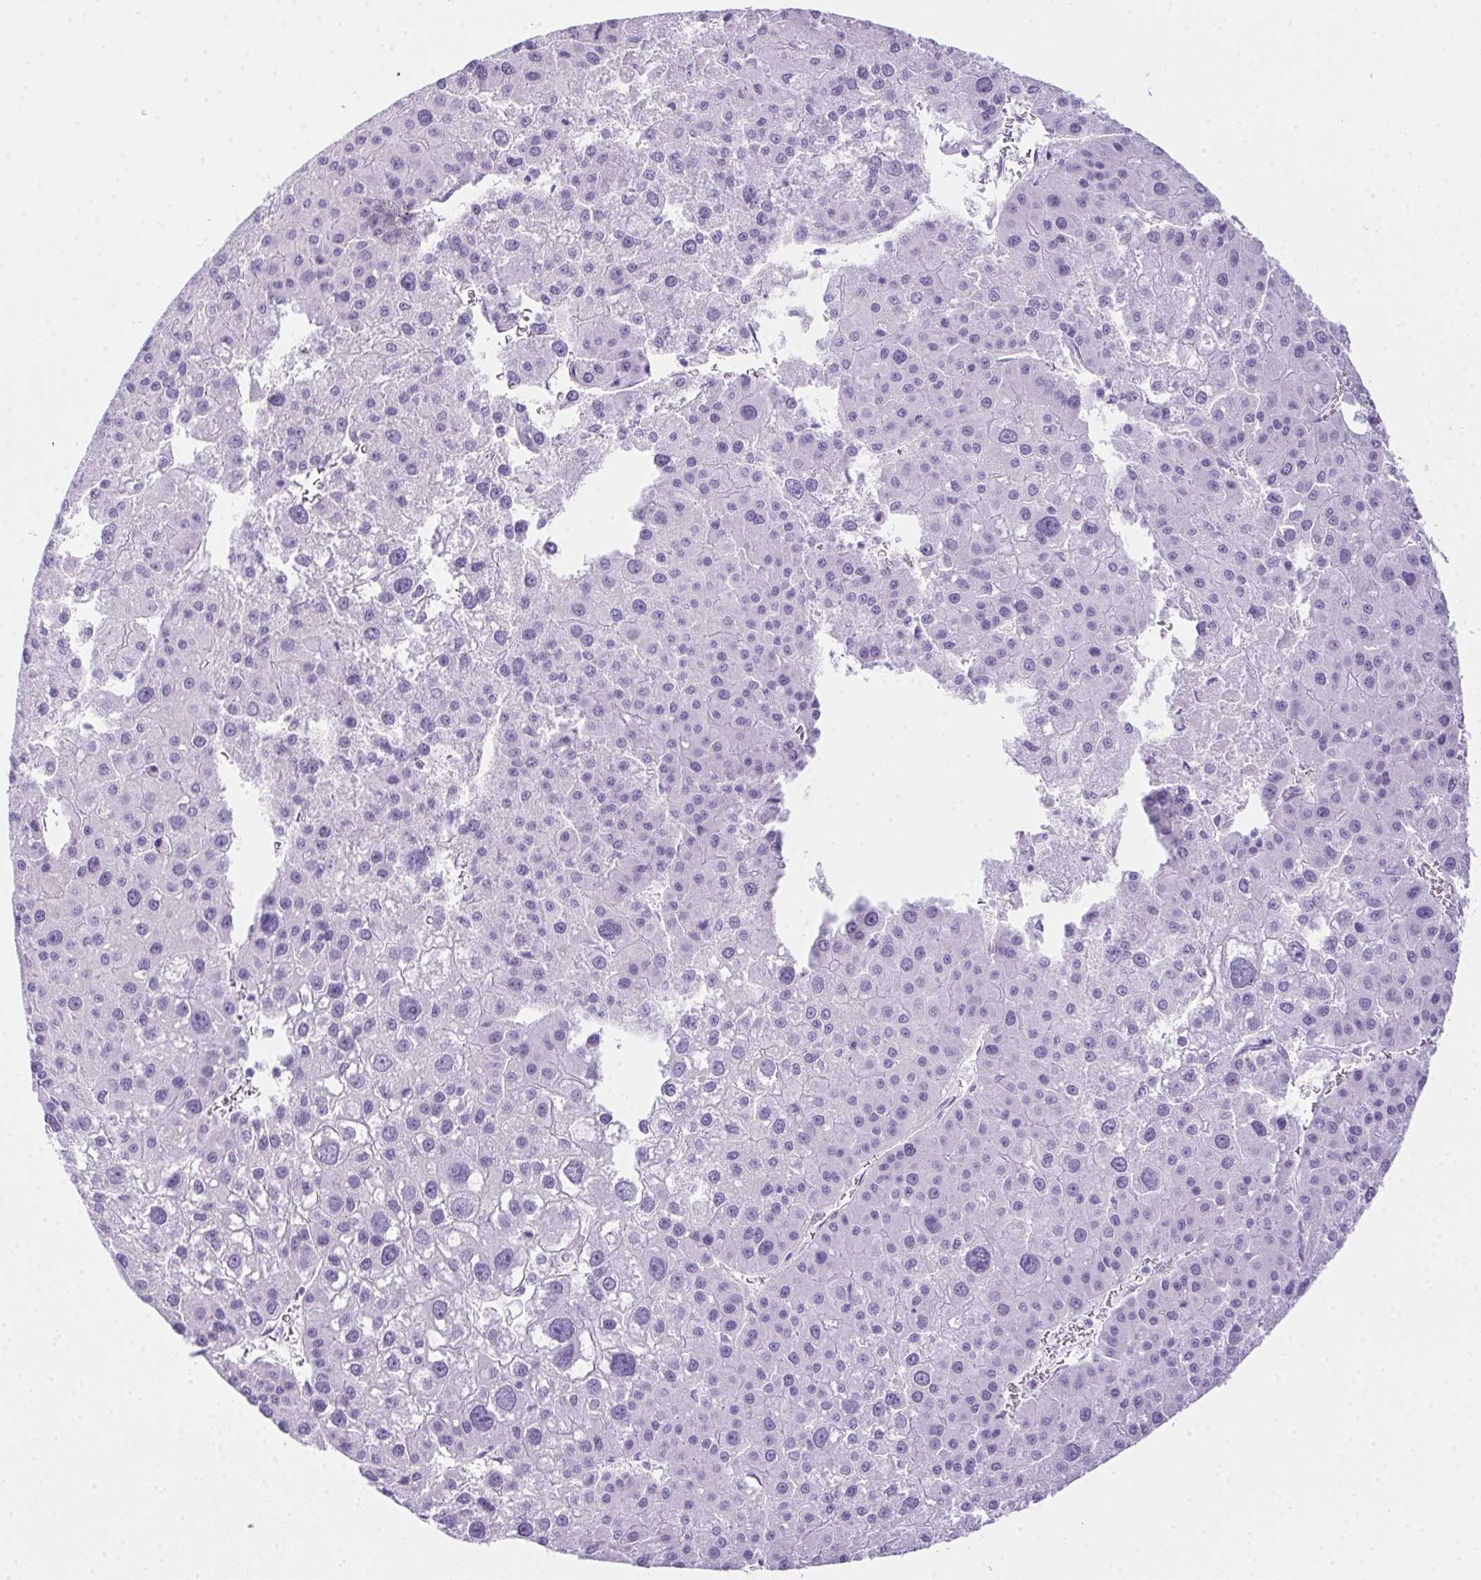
{"staining": {"intensity": "negative", "quantity": "none", "location": "none"}, "tissue": "liver cancer", "cell_type": "Tumor cells", "image_type": "cancer", "snomed": [{"axis": "morphology", "description": "Carcinoma, Hepatocellular, NOS"}, {"axis": "topography", "description": "Liver"}], "caption": "This is an immunohistochemistry (IHC) image of human liver cancer. There is no positivity in tumor cells.", "gene": "SPACA5B", "patient": {"sex": "male", "age": 73}}